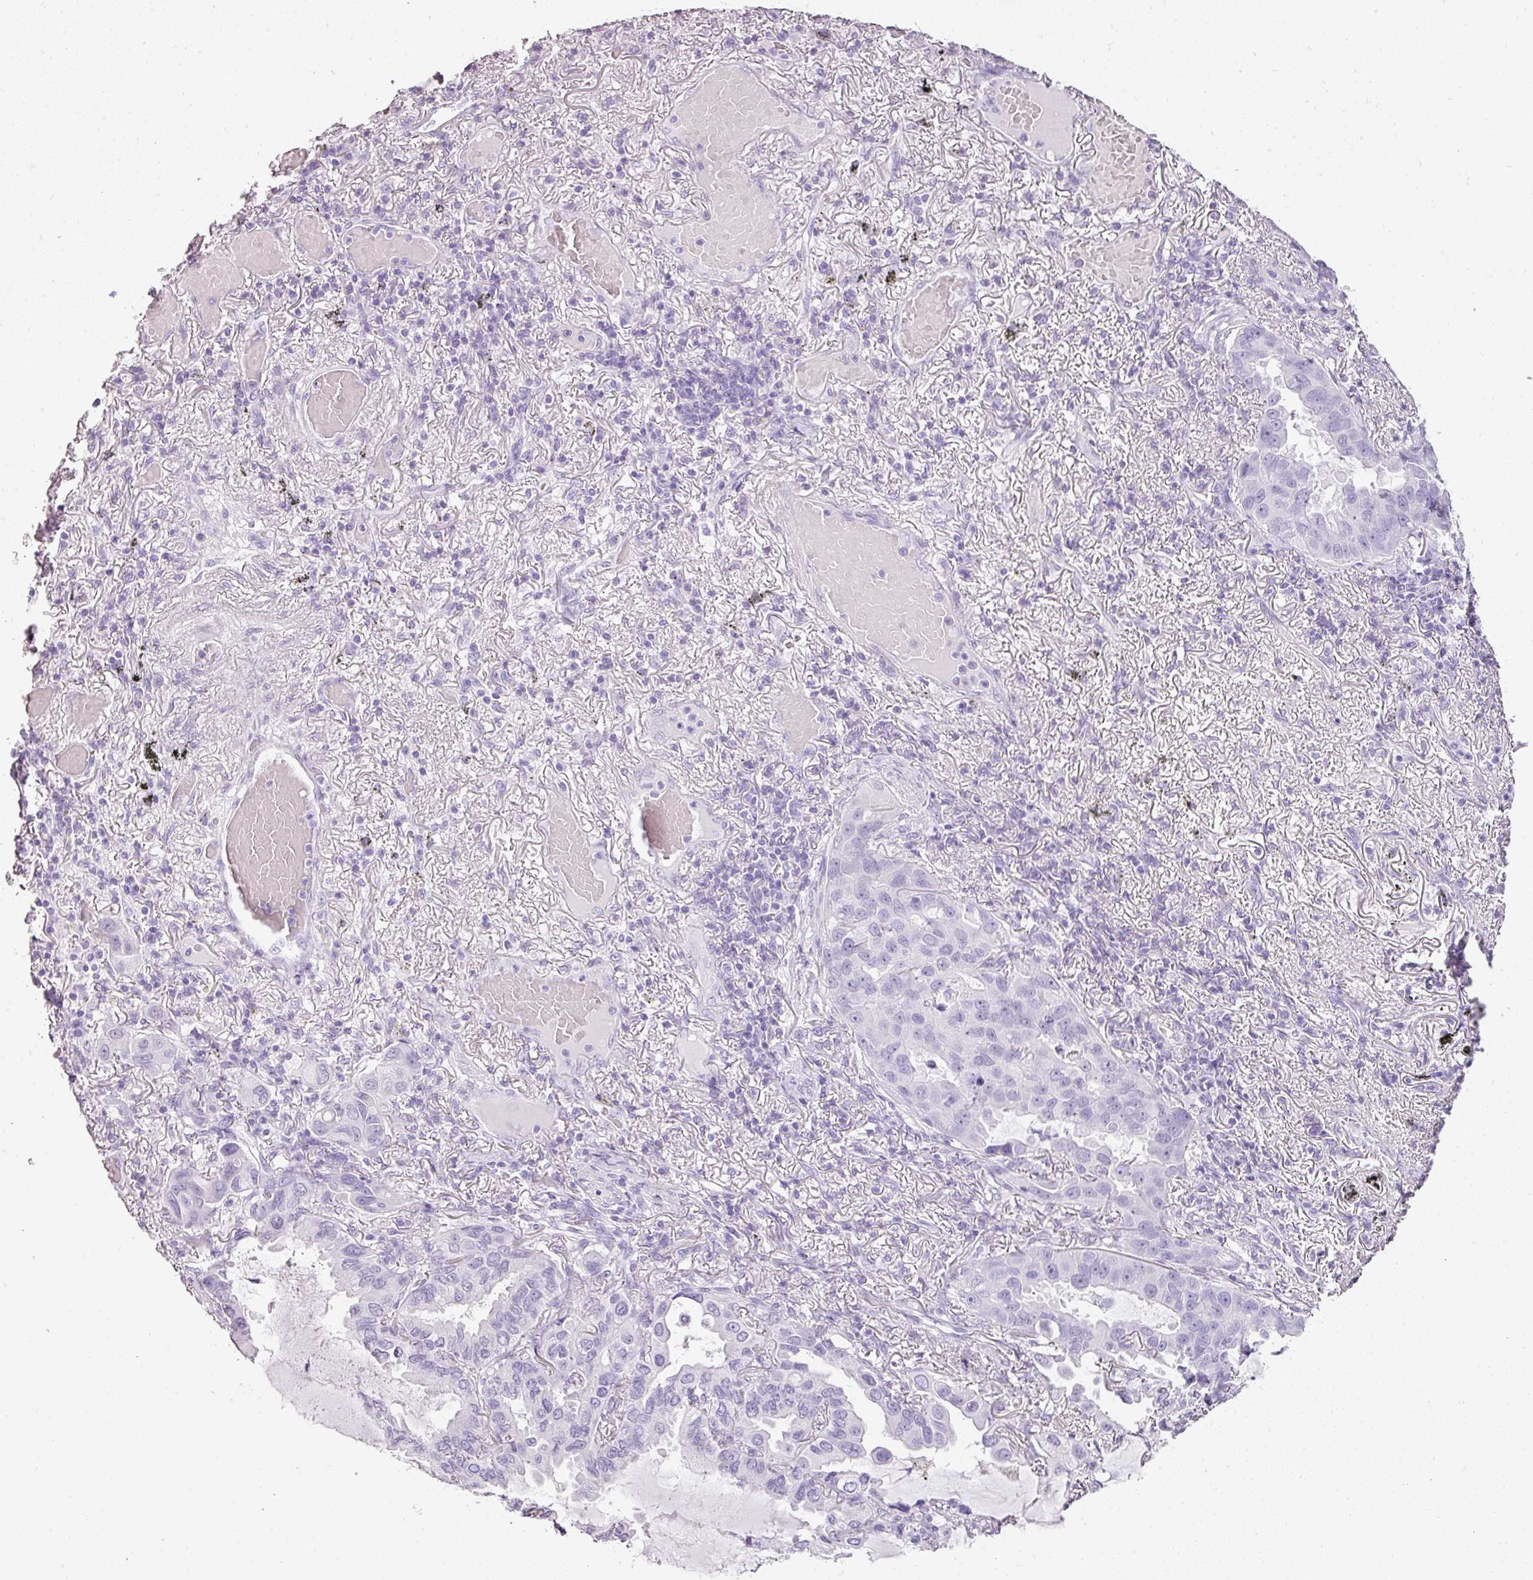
{"staining": {"intensity": "negative", "quantity": "none", "location": "none"}, "tissue": "lung cancer", "cell_type": "Tumor cells", "image_type": "cancer", "snomed": [{"axis": "morphology", "description": "Adenocarcinoma, NOS"}, {"axis": "topography", "description": "Lung"}], "caption": "An IHC image of lung adenocarcinoma is shown. There is no staining in tumor cells of lung adenocarcinoma.", "gene": "SCT", "patient": {"sex": "male", "age": 64}}